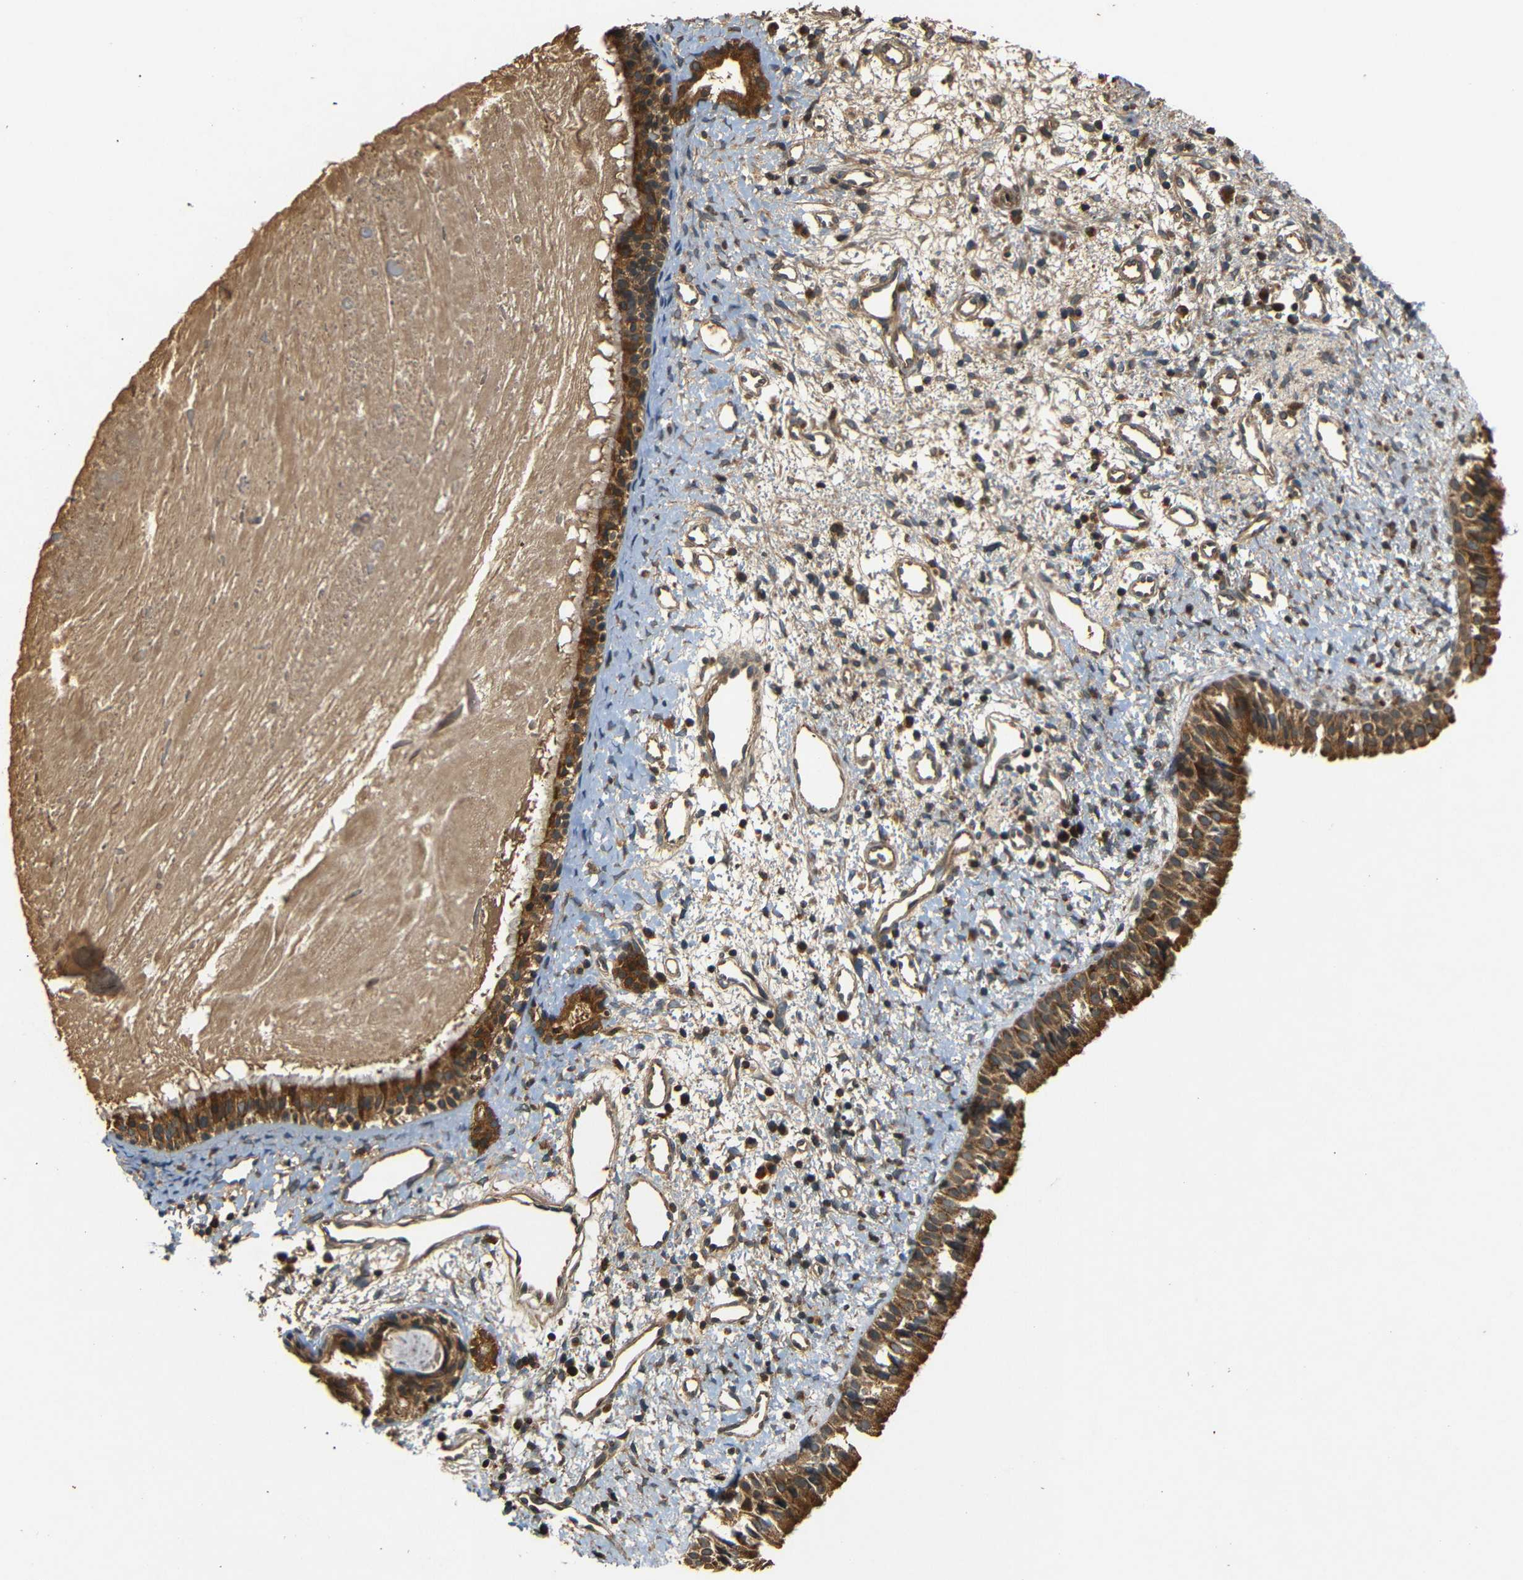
{"staining": {"intensity": "moderate", "quantity": ">75%", "location": "cytoplasmic/membranous"}, "tissue": "nasopharynx", "cell_type": "Respiratory epithelial cells", "image_type": "normal", "snomed": [{"axis": "morphology", "description": "Normal tissue, NOS"}, {"axis": "topography", "description": "Nasopharynx"}], "caption": "Immunohistochemical staining of benign nasopharynx displays moderate cytoplasmic/membranous protein positivity in about >75% of respiratory epithelial cells.", "gene": "TANK", "patient": {"sex": "male", "age": 22}}